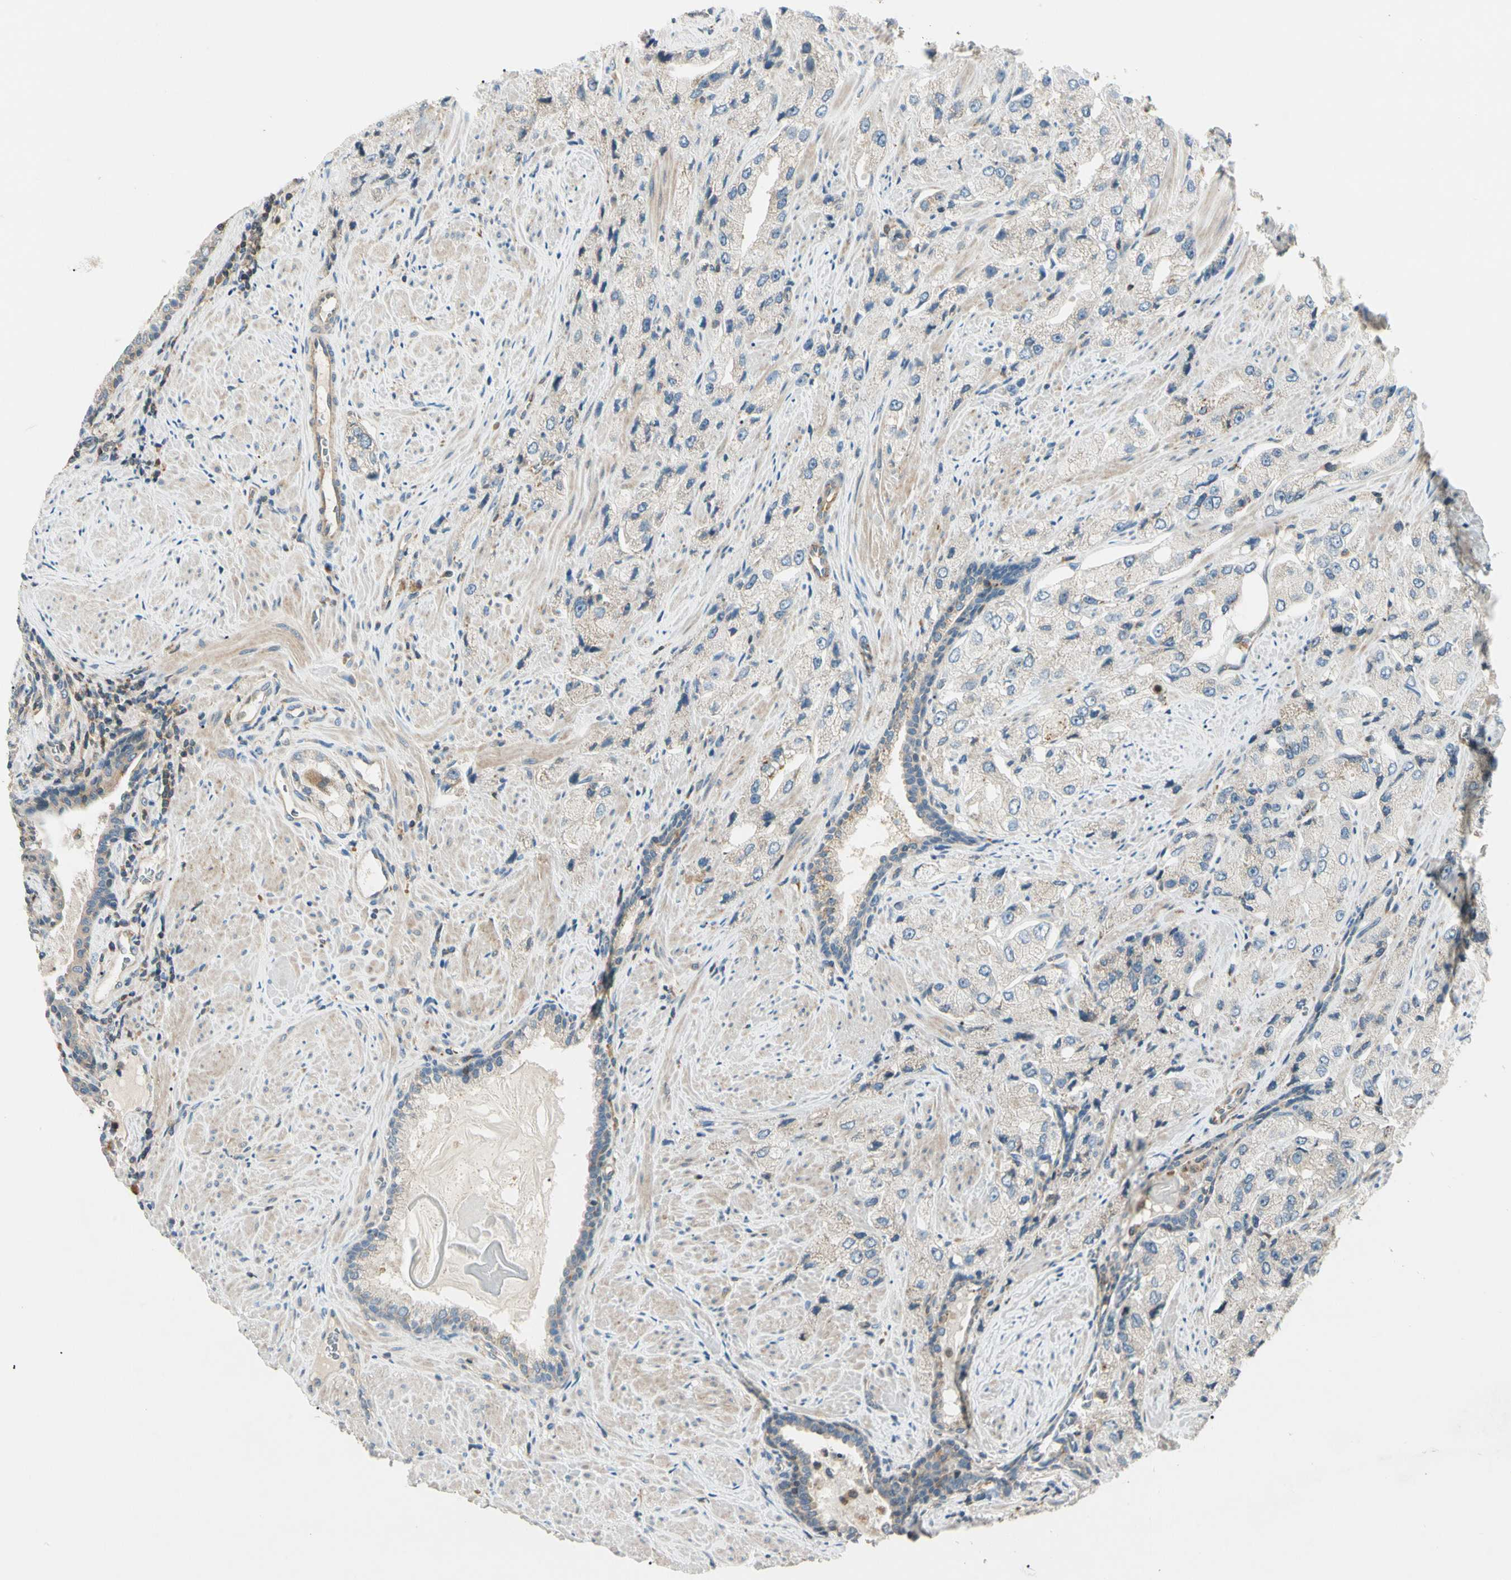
{"staining": {"intensity": "weak", "quantity": ">75%", "location": "cytoplasmic/membranous"}, "tissue": "prostate cancer", "cell_type": "Tumor cells", "image_type": "cancer", "snomed": [{"axis": "morphology", "description": "Adenocarcinoma, High grade"}, {"axis": "topography", "description": "Prostate"}], "caption": "Tumor cells exhibit low levels of weak cytoplasmic/membranous expression in about >75% of cells in high-grade adenocarcinoma (prostate). Nuclei are stained in blue.", "gene": "CDH6", "patient": {"sex": "male", "age": 58}}